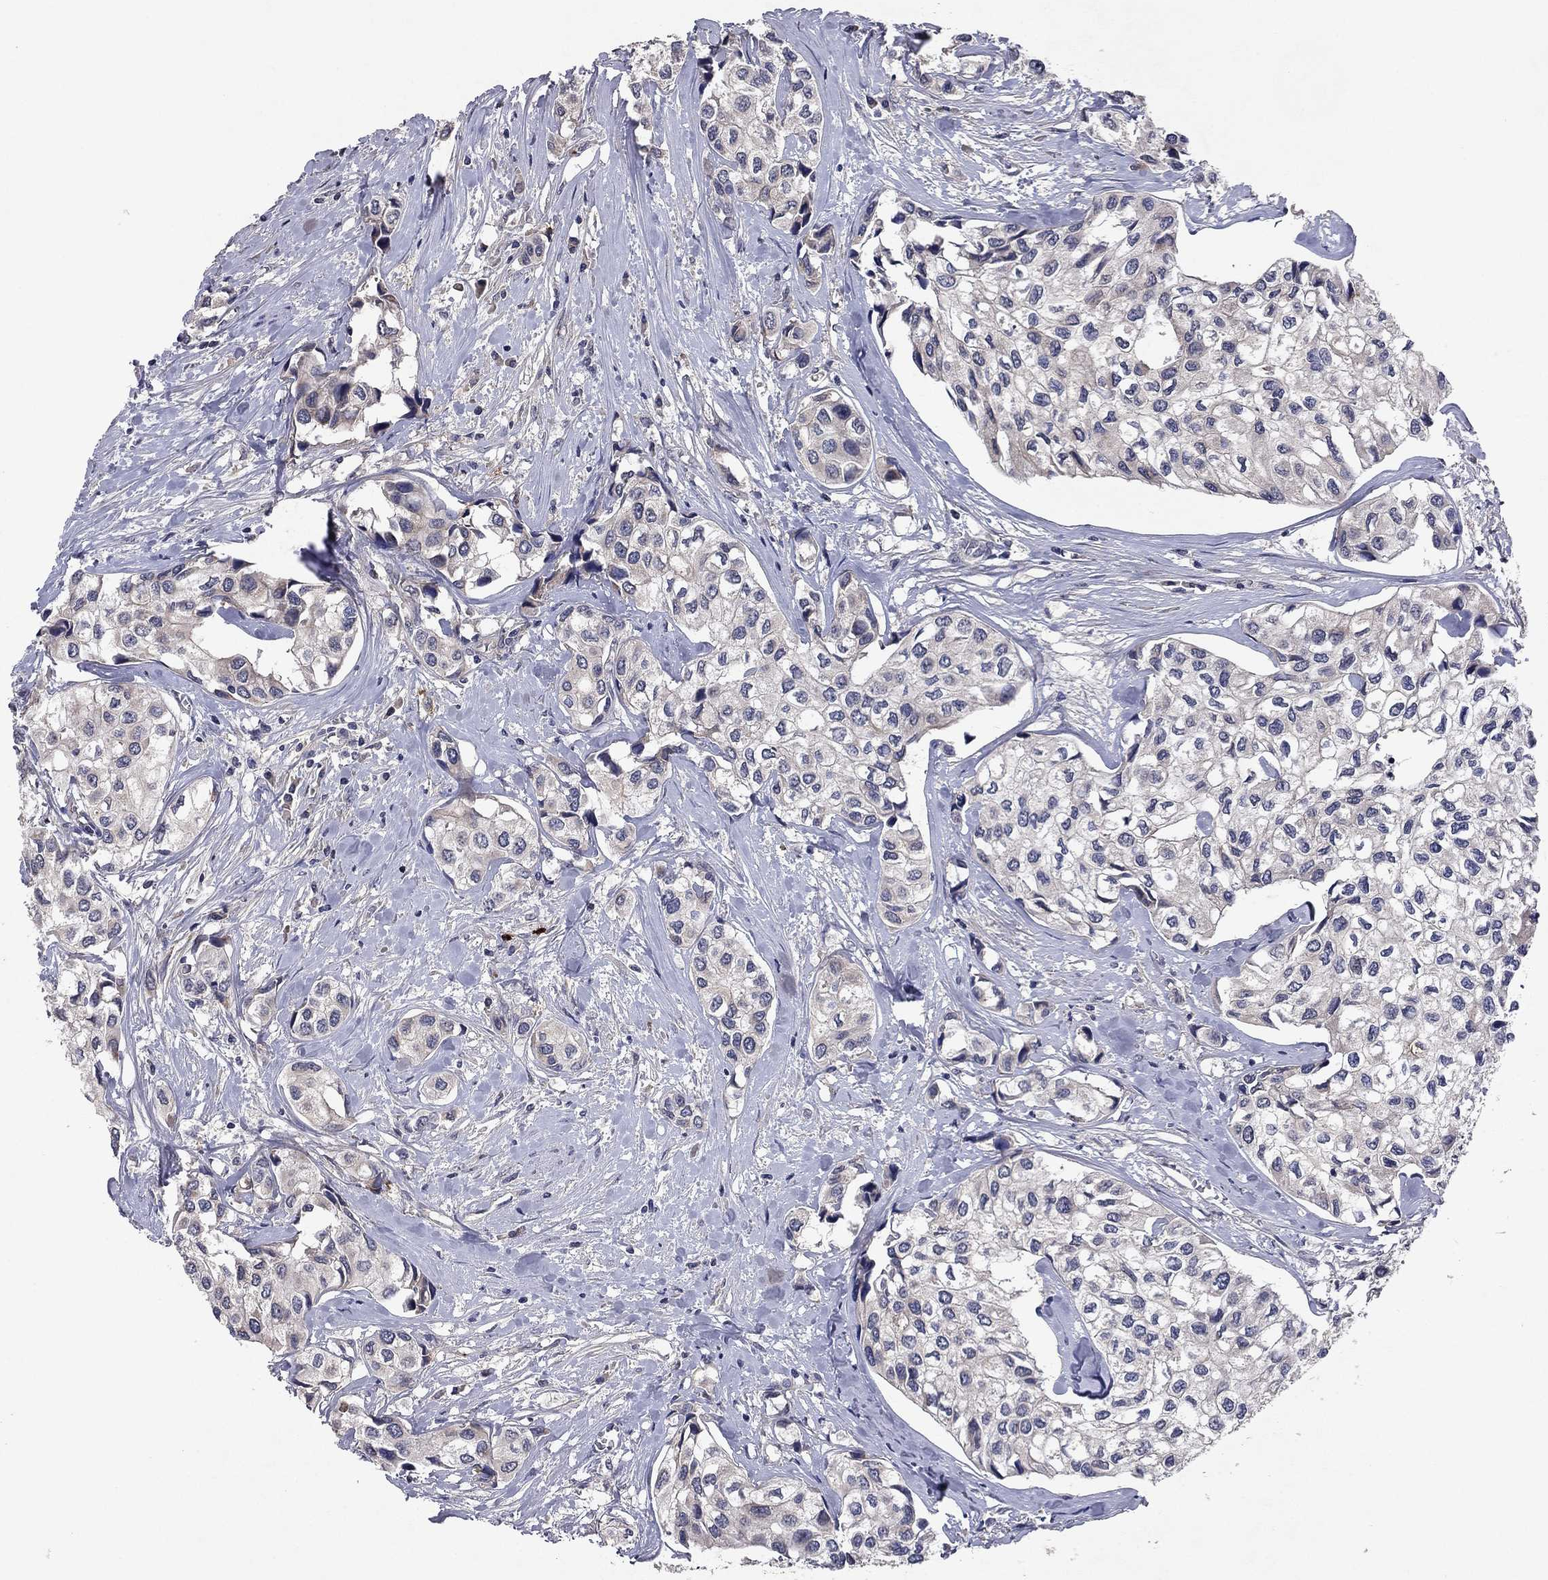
{"staining": {"intensity": "negative", "quantity": "none", "location": "none"}, "tissue": "urothelial cancer", "cell_type": "Tumor cells", "image_type": "cancer", "snomed": [{"axis": "morphology", "description": "Urothelial carcinoma, High grade"}, {"axis": "topography", "description": "Urinary bladder"}], "caption": "The immunohistochemistry (IHC) photomicrograph has no significant expression in tumor cells of urothelial carcinoma (high-grade) tissue.", "gene": "PROS1", "patient": {"sex": "male", "age": 73}}